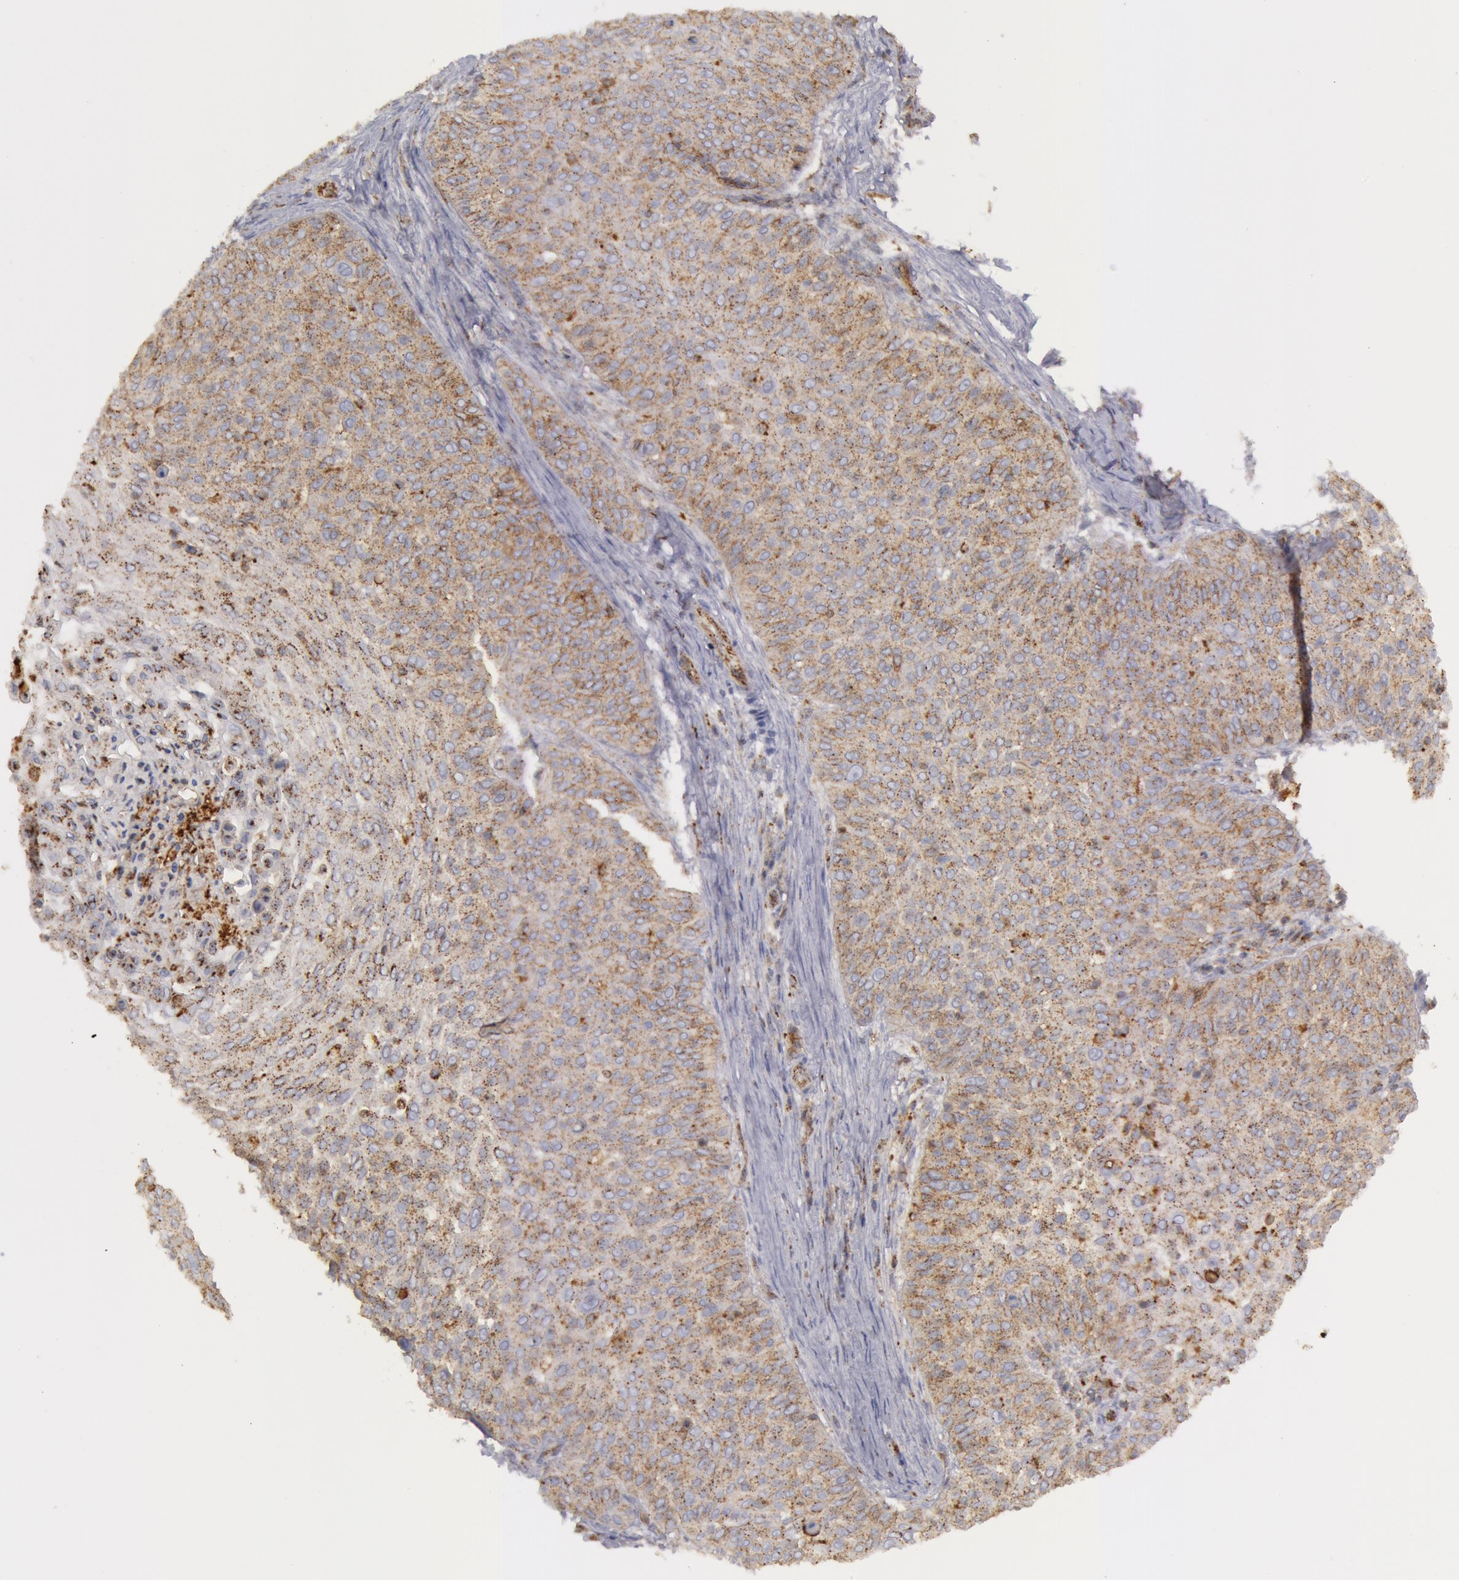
{"staining": {"intensity": "moderate", "quantity": ">75%", "location": "cytoplasmic/membranous"}, "tissue": "skin cancer", "cell_type": "Tumor cells", "image_type": "cancer", "snomed": [{"axis": "morphology", "description": "Squamous cell carcinoma, NOS"}, {"axis": "topography", "description": "Skin"}], "caption": "DAB (3,3'-diaminobenzidine) immunohistochemical staining of human skin squamous cell carcinoma demonstrates moderate cytoplasmic/membranous protein positivity in about >75% of tumor cells. (DAB (3,3'-diaminobenzidine) IHC with brightfield microscopy, high magnification).", "gene": "FLOT2", "patient": {"sex": "male", "age": 82}}